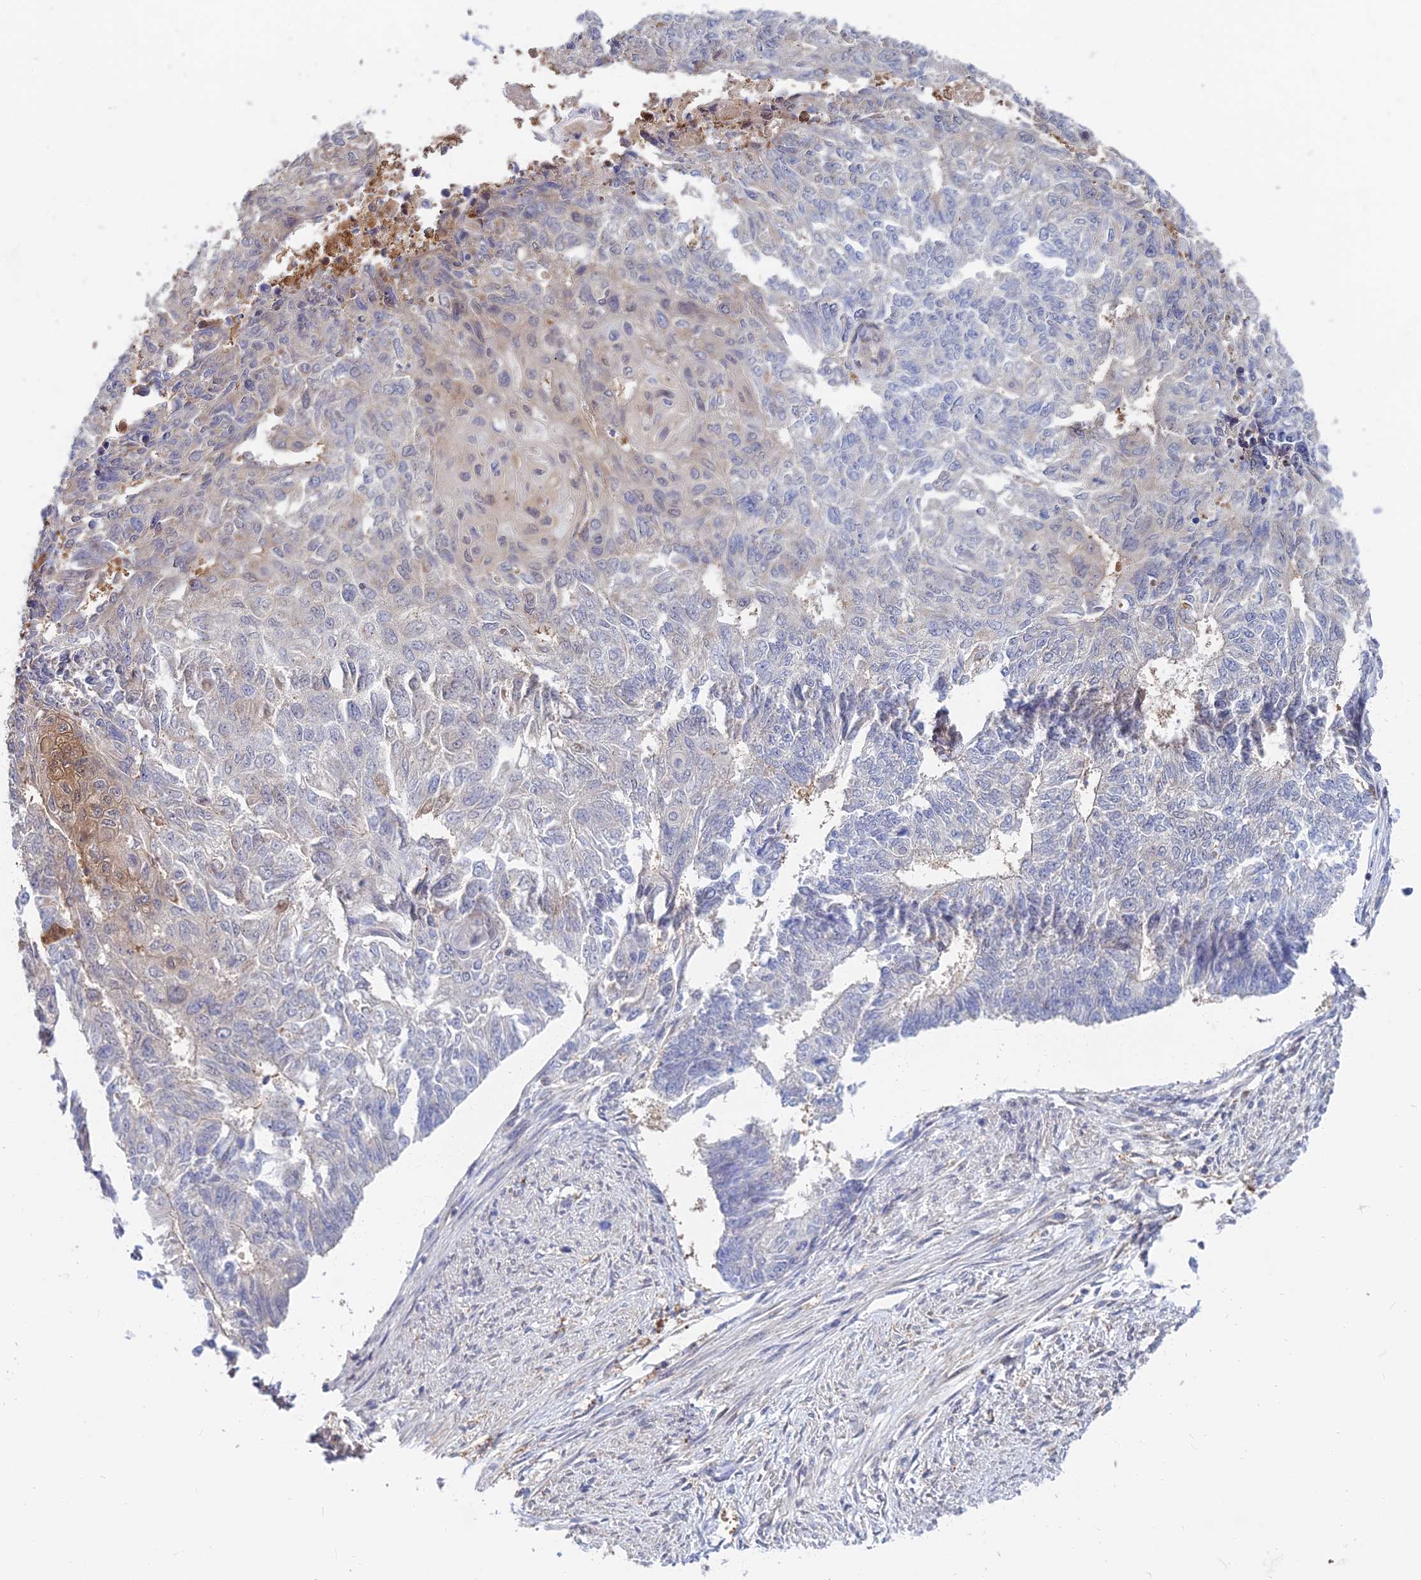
{"staining": {"intensity": "negative", "quantity": "none", "location": "none"}, "tissue": "endometrial cancer", "cell_type": "Tumor cells", "image_type": "cancer", "snomed": [{"axis": "morphology", "description": "Adenocarcinoma, NOS"}, {"axis": "topography", "description": "Endometrium"}], "caption": "A histopathology image of endometrial adenocarcinoma stained for a protein exhibits no brown staining in tumor cells.", "gene": "B3GALT4", "patient": {"sex": "female", "age": 32}}